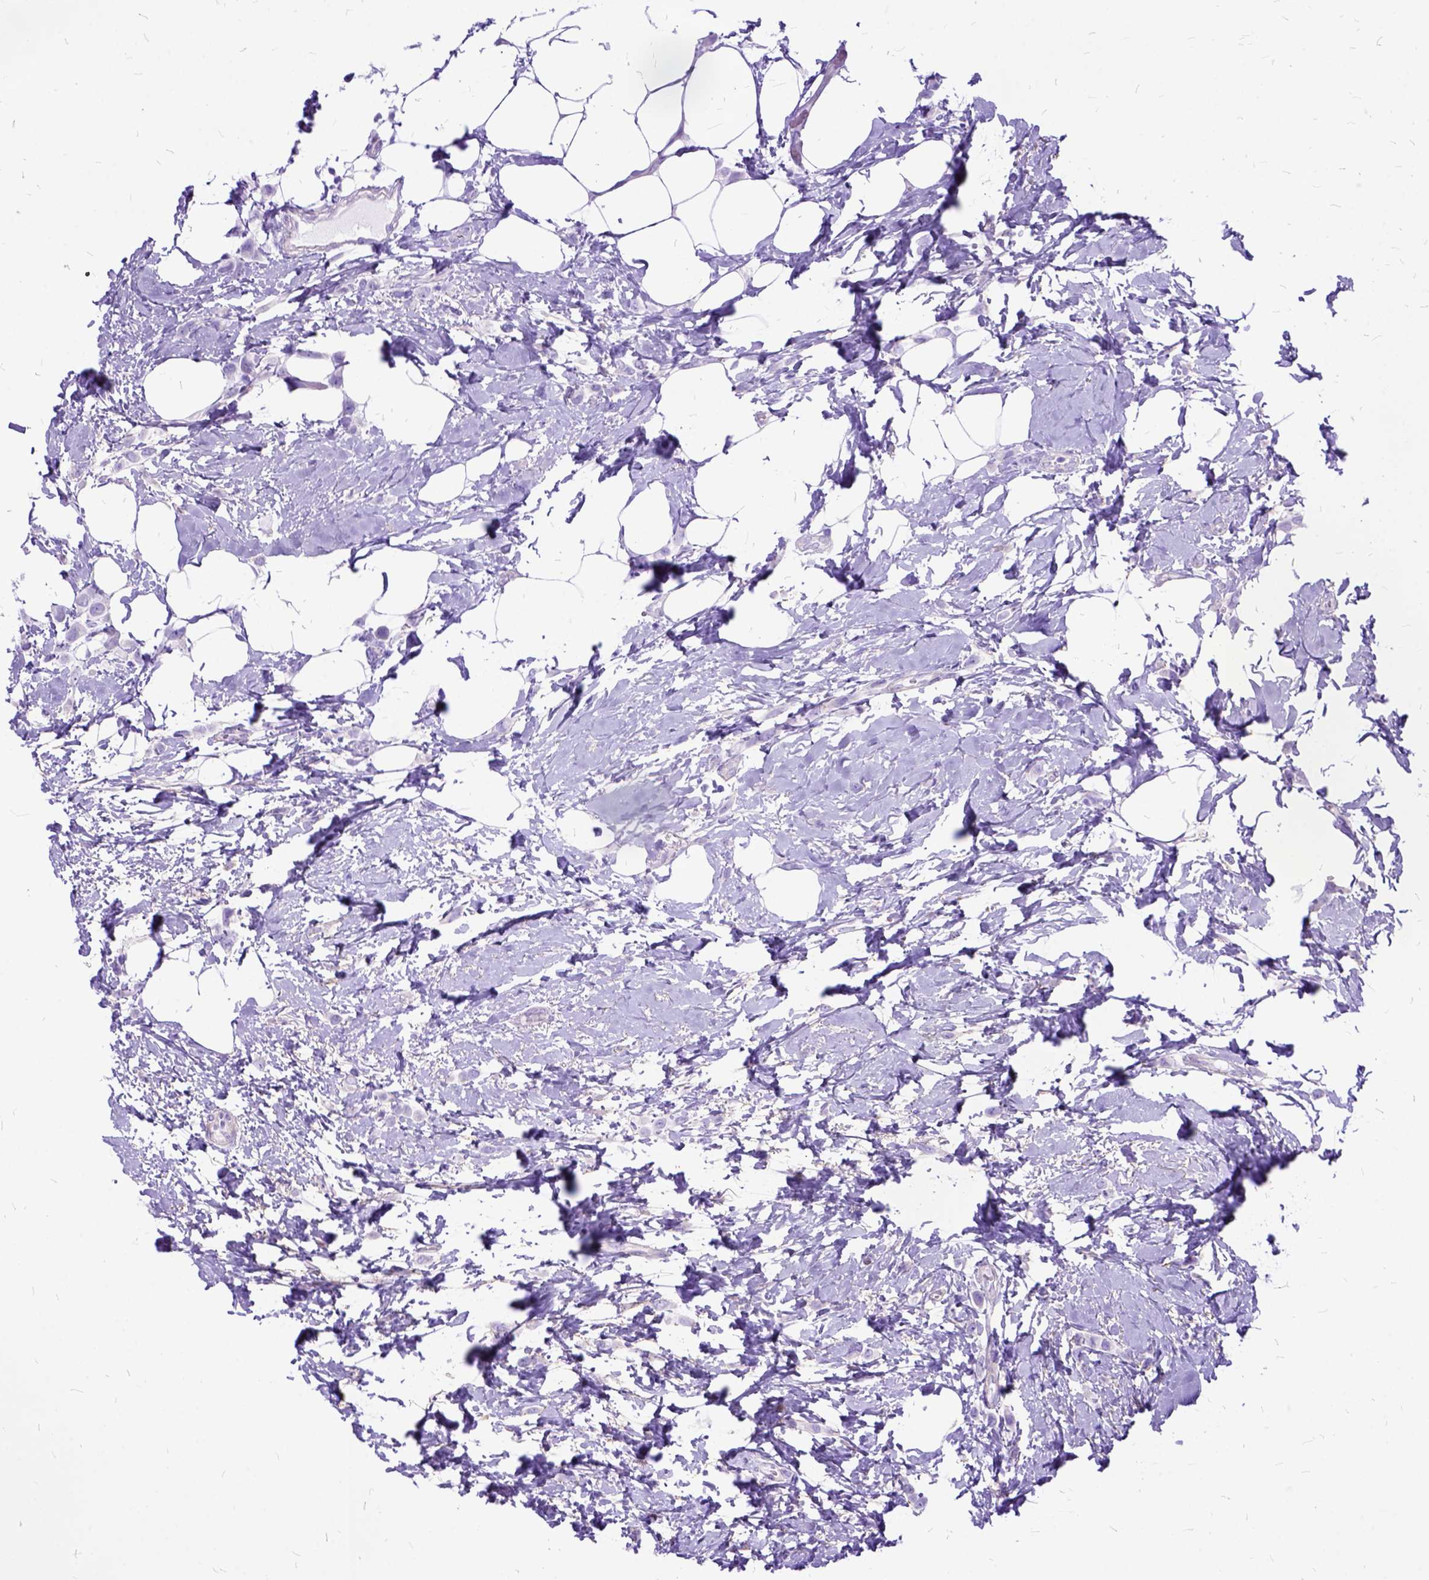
{"staining": {"intensity": "negative", "quantity": "none", "location": "none"}, "tissue": "breast cancer", "cell_type": "Tumor cells", "image_type": "cancer", "snomed": [{"axis": "morphology", "description": "Lobular carcinoma"}, {"axis": "topography", "description": "Breast"}], "caption": "The photomicrograph displays no staining of tumor cells in lobular carcinoma (breast).", "gene": "ARL9", "patient": {"sex": "female", "age": 66}}